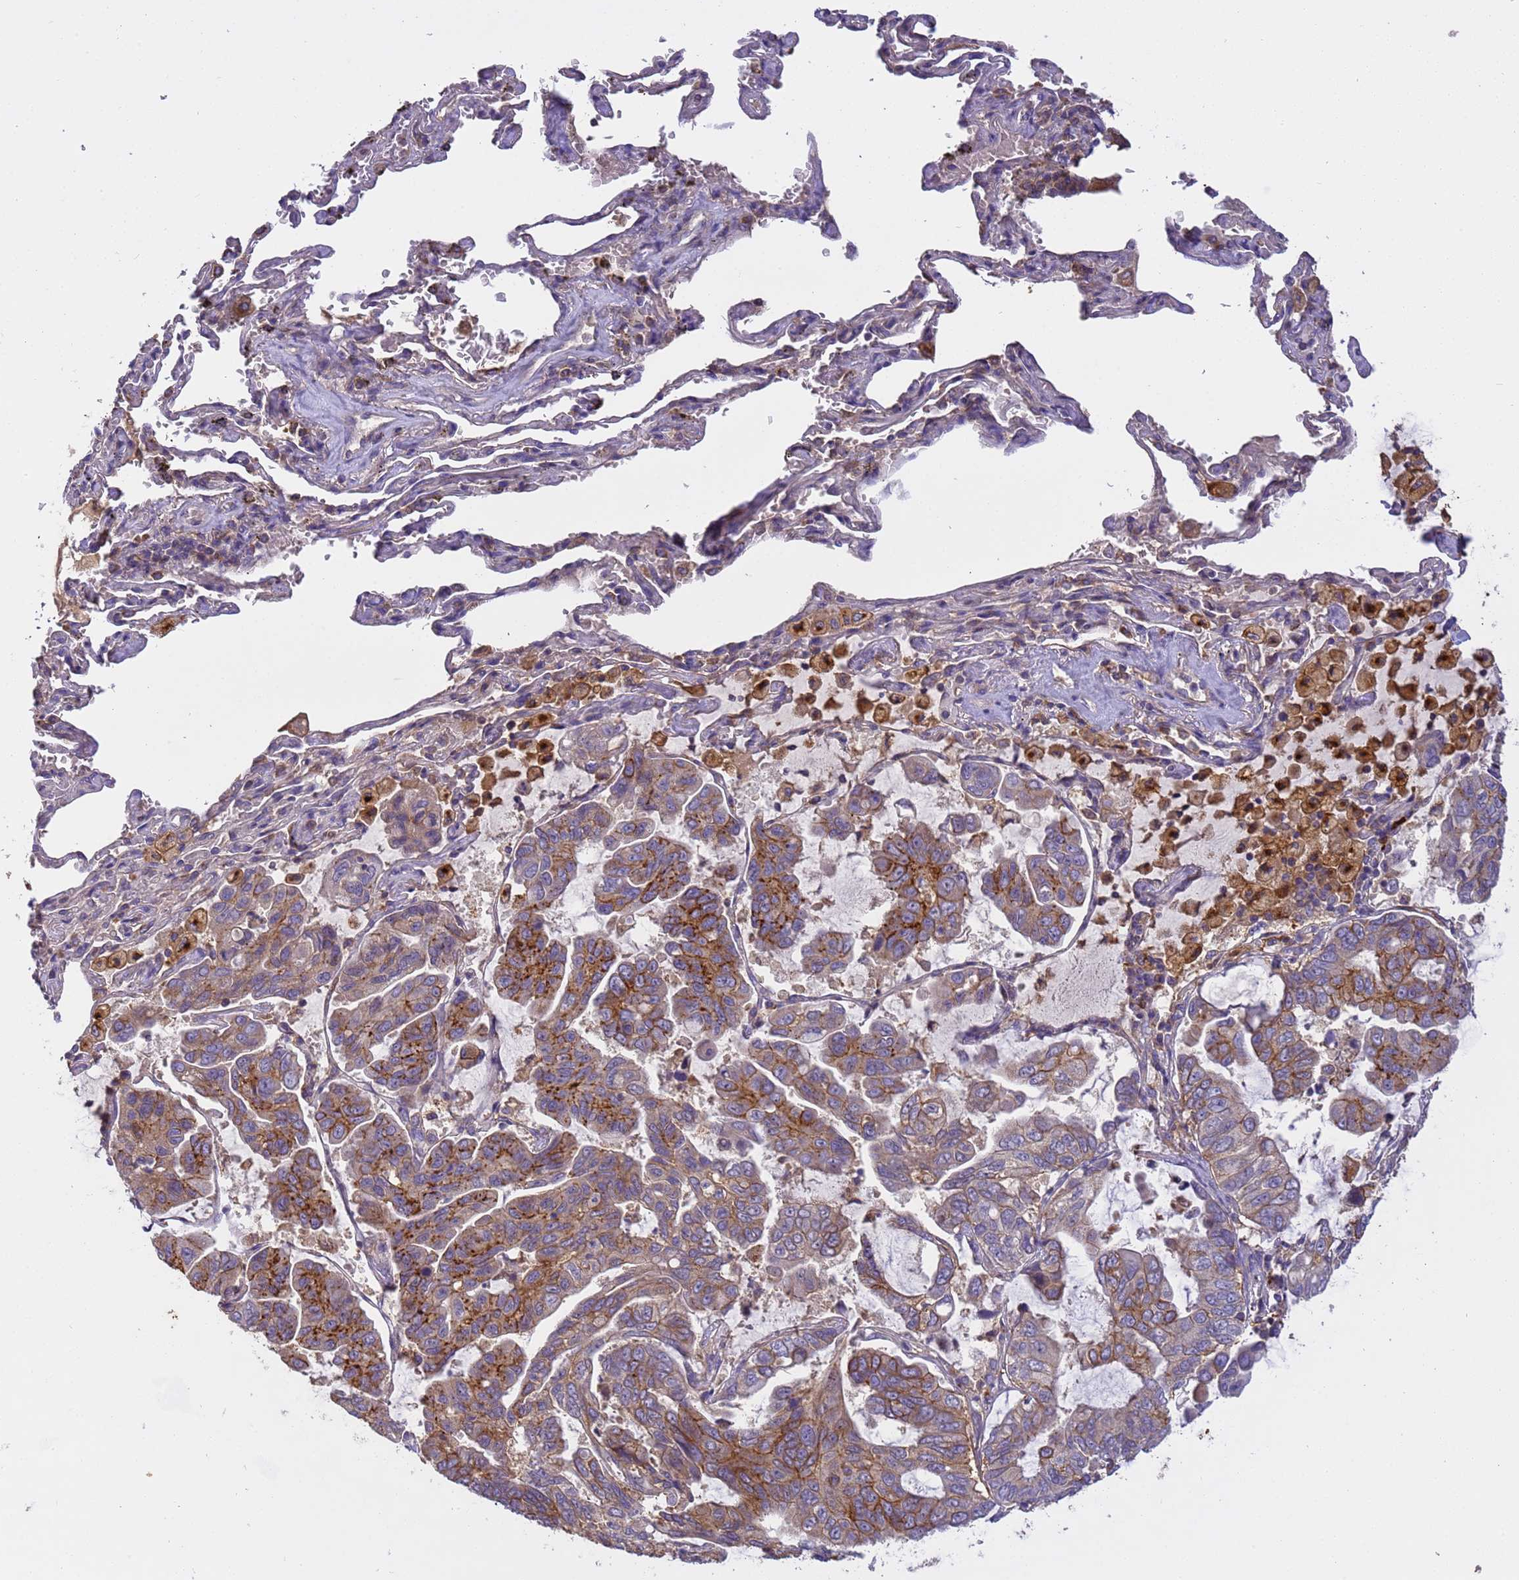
{"staining": {"intensity": "moderate", "quantity": ">75%", "location": "cytoplasmic/membranous"}, "tissue": "lung cancer", "cell_type": "Tumor cells", "image_type": "cancer", "snomed": [{"axis": "morphology", "description": "Adenocarcinoma, NOS"}, {"axis": "topography", "description": "Lung"}], "caption": "Human adenocarcinoma (lung) stained with a protein marker shows moderate staining in tumor cells.", "gene": "M6PR", "patient": {"sex": "male", "age": 64}}